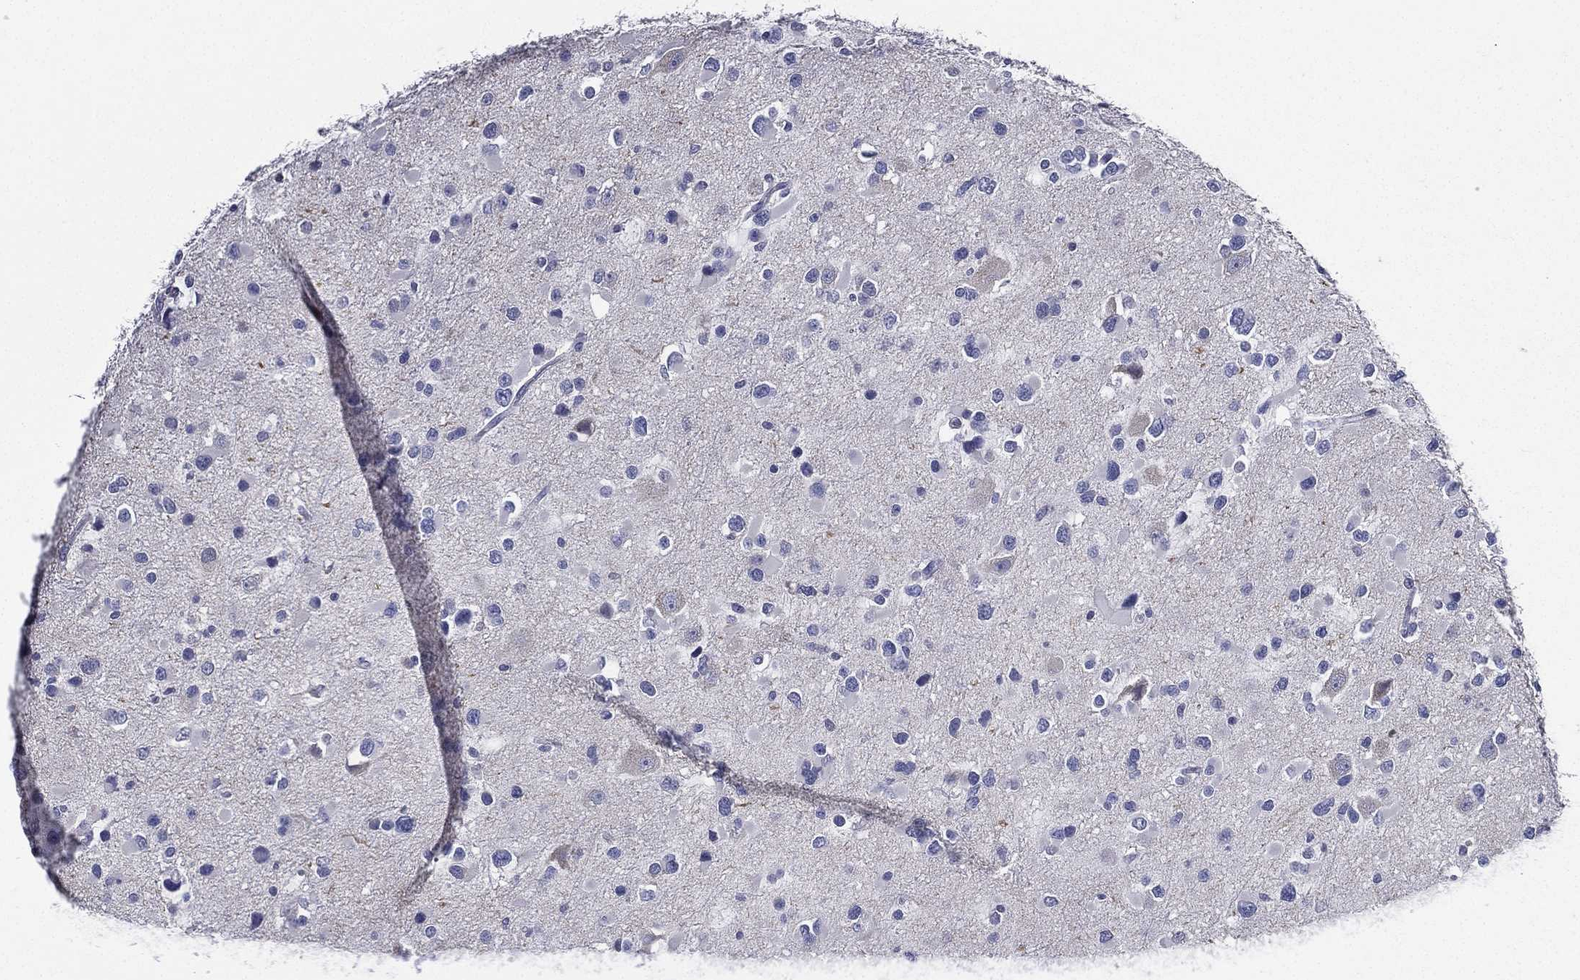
{"staining": {"intensity": "negative", "quantity": "none", "location": "none"}, "tissue": "glioma", "cell_type": "Tumor cells", "image_type": "cancer", "snomed": [{"axis": "morphology", "description": "Glioma, malignant, Low grade"}, {"axis": "topography", "description": "Brain"}], "caption": "Human glioma stained for a protein using IHC exhibits no expression in tumor cells.", "gene": "TGM1", "patient": {"sex": "female", "age": 32}}